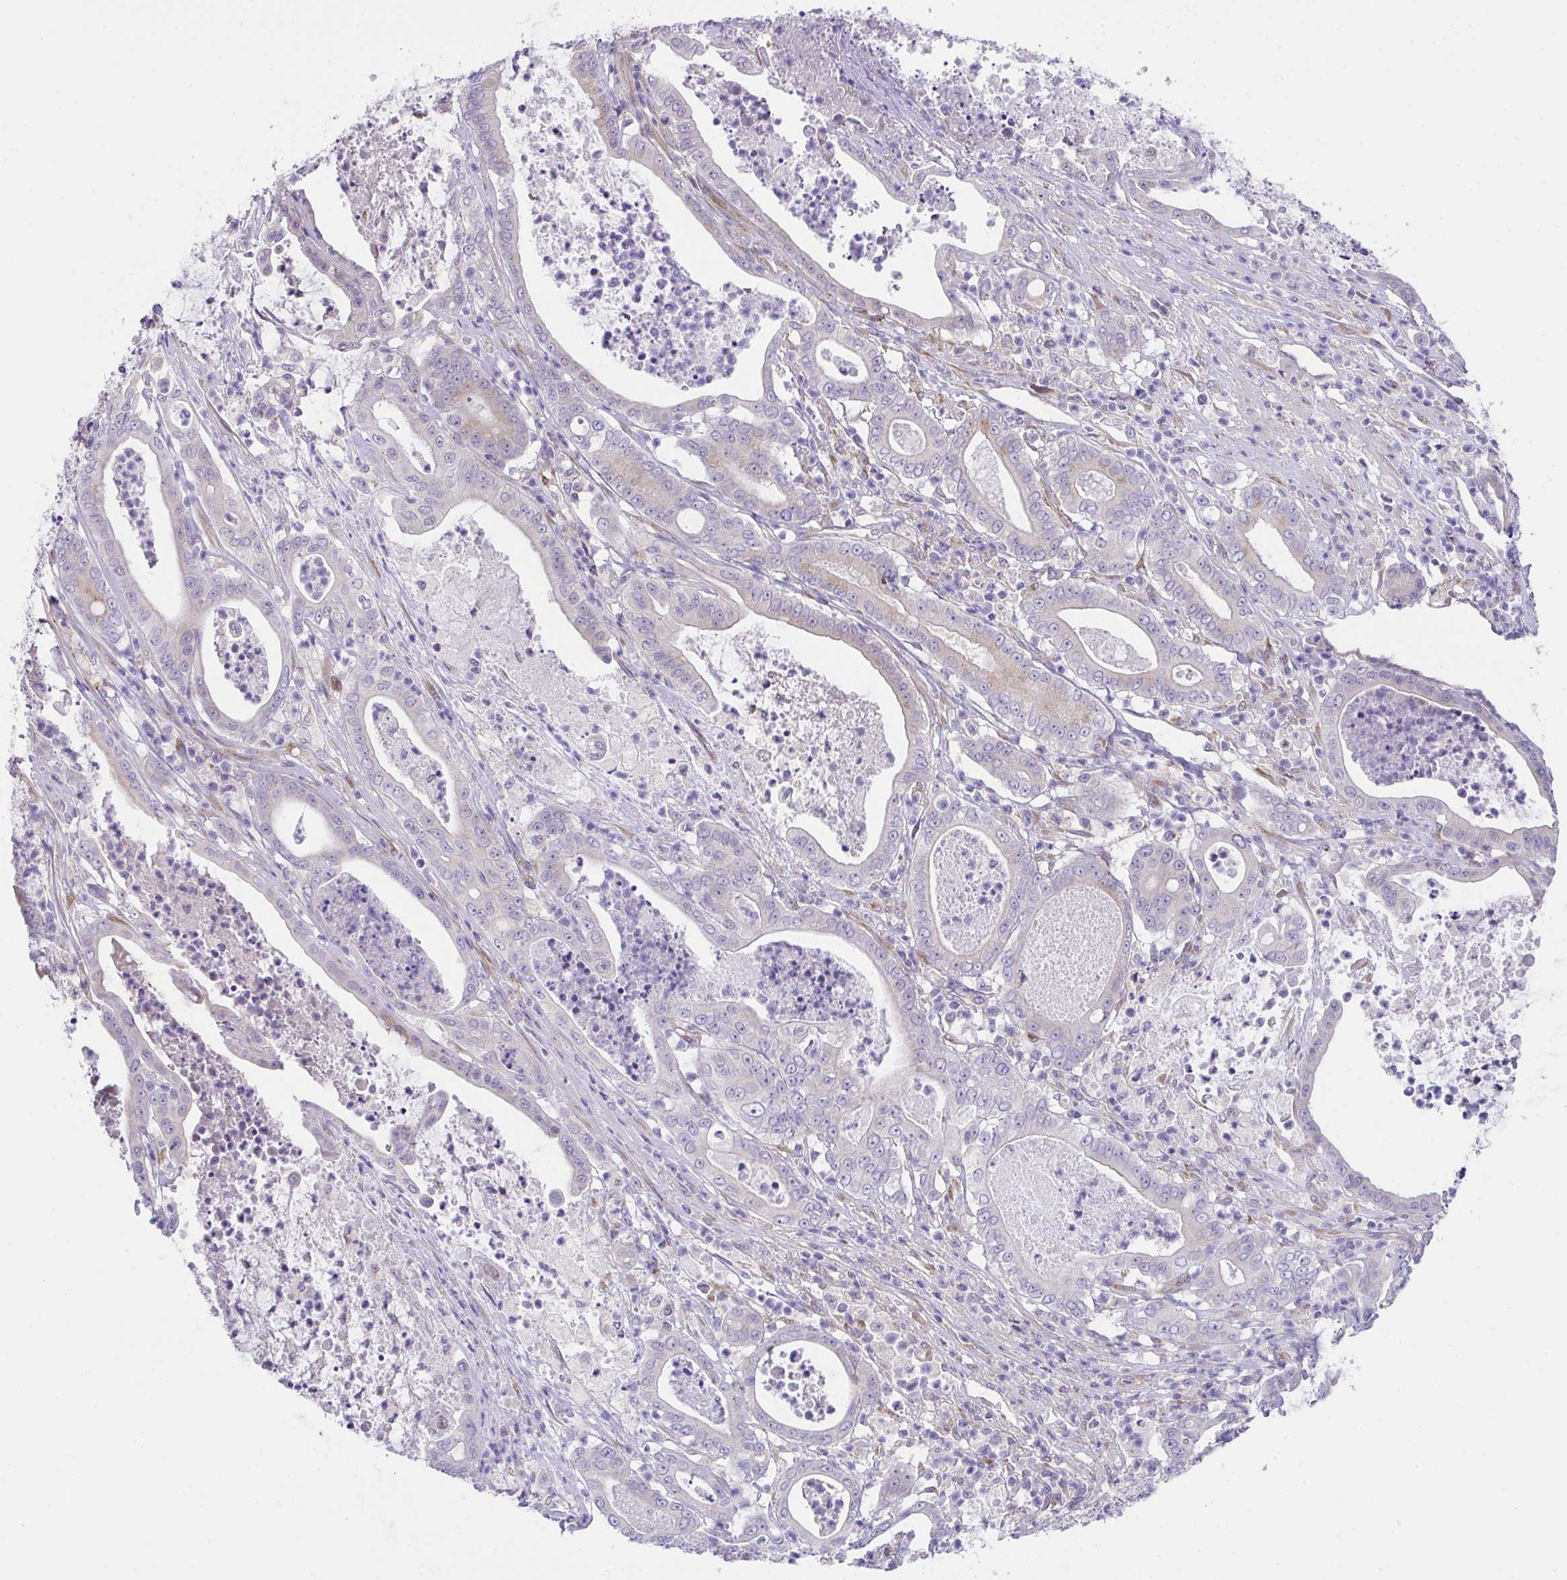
{"staining": {"intensity": "negative", "quantity": "none", "location": "none"}, "tissue": "pancreatic cancer", "cell_type": "Tumor cells", "image_type": "cancer", "snomed": [{"axis": "morphology", "description": "Adenocarcinoma, NOS"}, {"axis": "topography", "description": "Pancreas"}], "caption": "This micrograph is of pancreatic cancer (adenocarcinoma) stained with immunohistochemistry (IHC) to label a protein in brown with the nuclei are counter-stained blue. There is no staining in tumor cells.", "gene": "MIA3", "patient": {"sex": "male", "age": 71}}